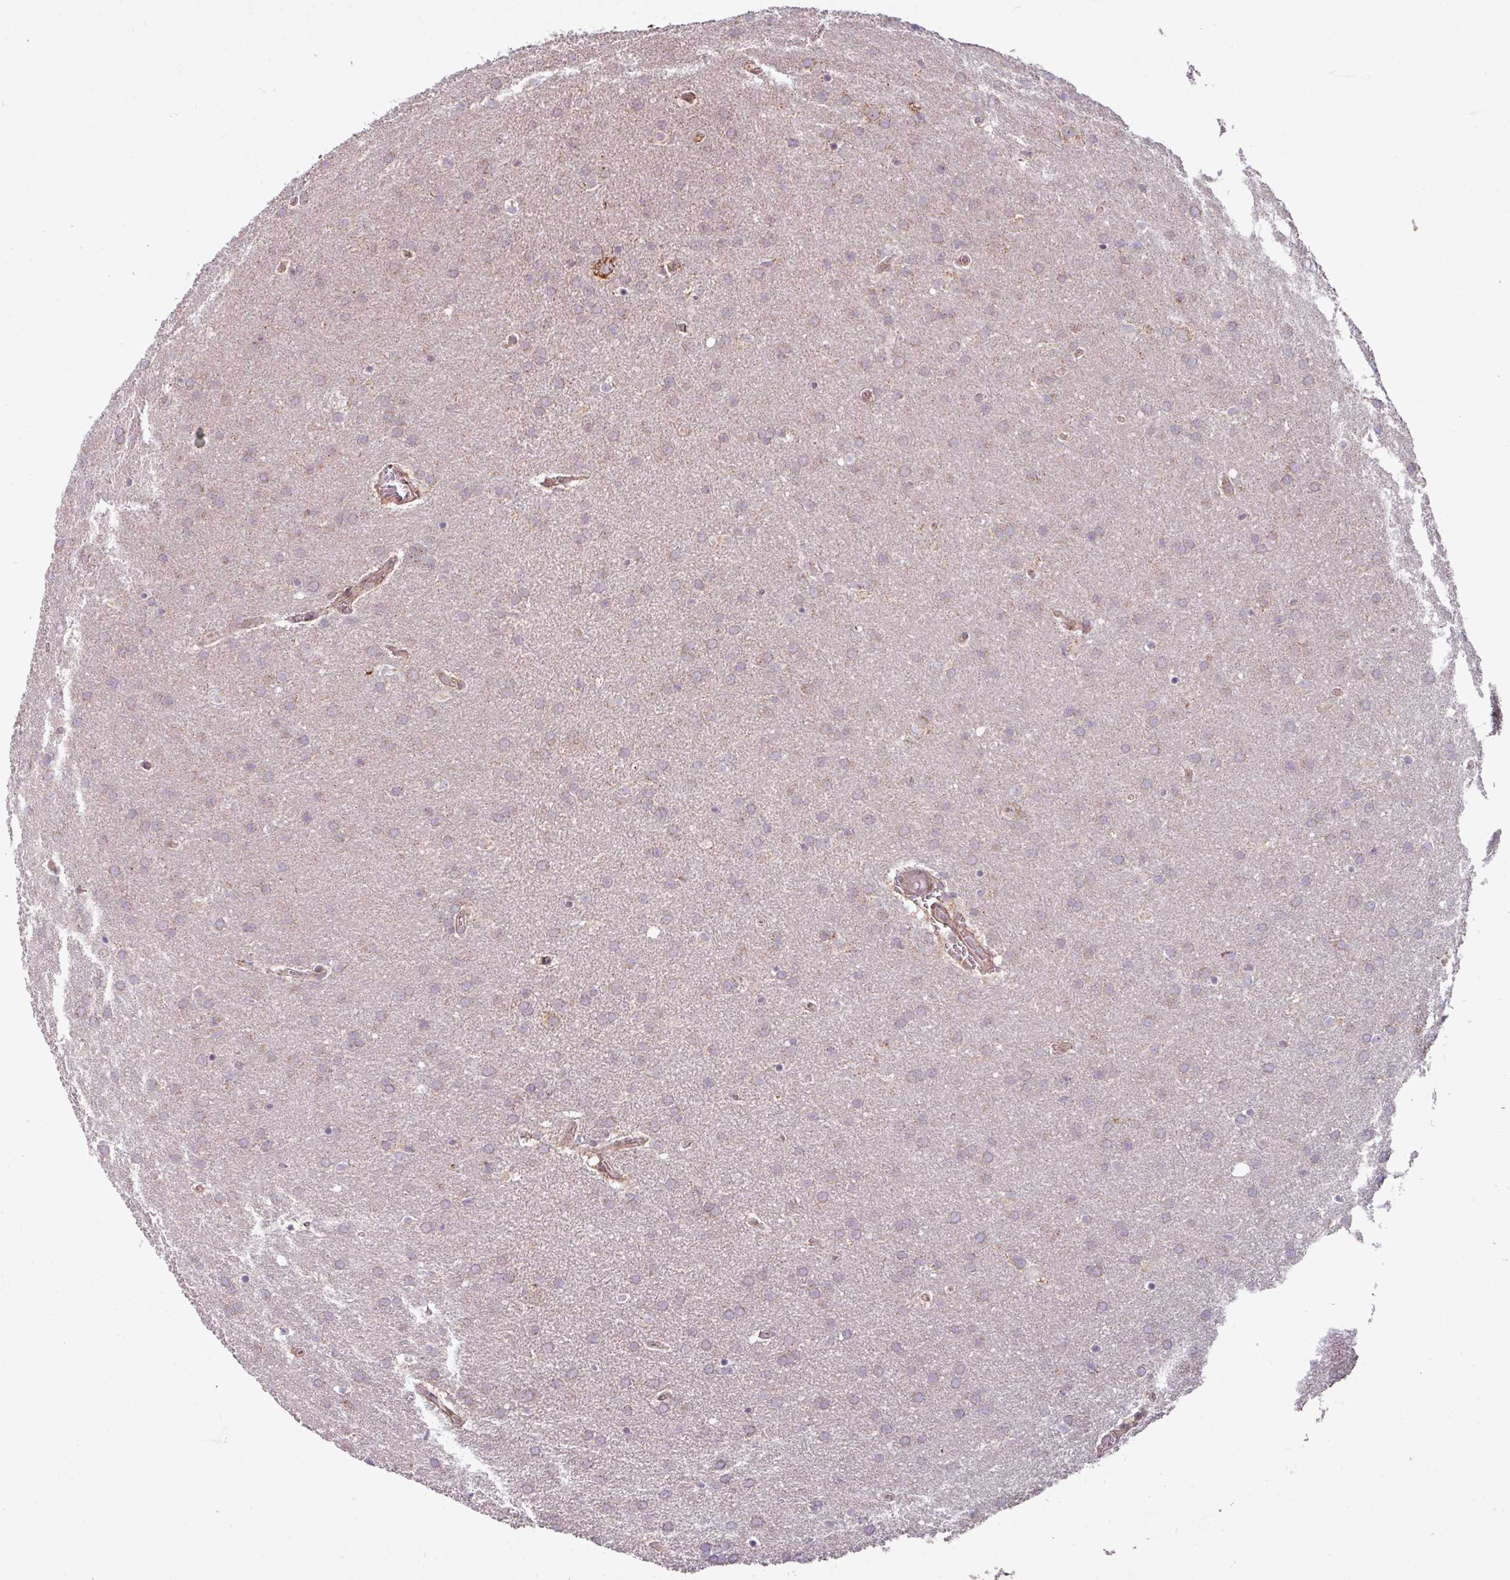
{"staining": {"intensity": "weak", "quantity": "<25%", "location": "cytoplasmic/membranous"}, "tissue": "glioma", "cell_type": "Tumor cells", "image_type": "cancer", "snomed": [{"axis": "morphology", "description": "Glioma, malignant, Low grade"}, {"axis": "topography", "description": "Brain"}], "caption": "The histopathology image displays no significant expression in tumor cells of glioma.", "gene": "MAGT1", "patient": {"sex": "female", "age": 32}}